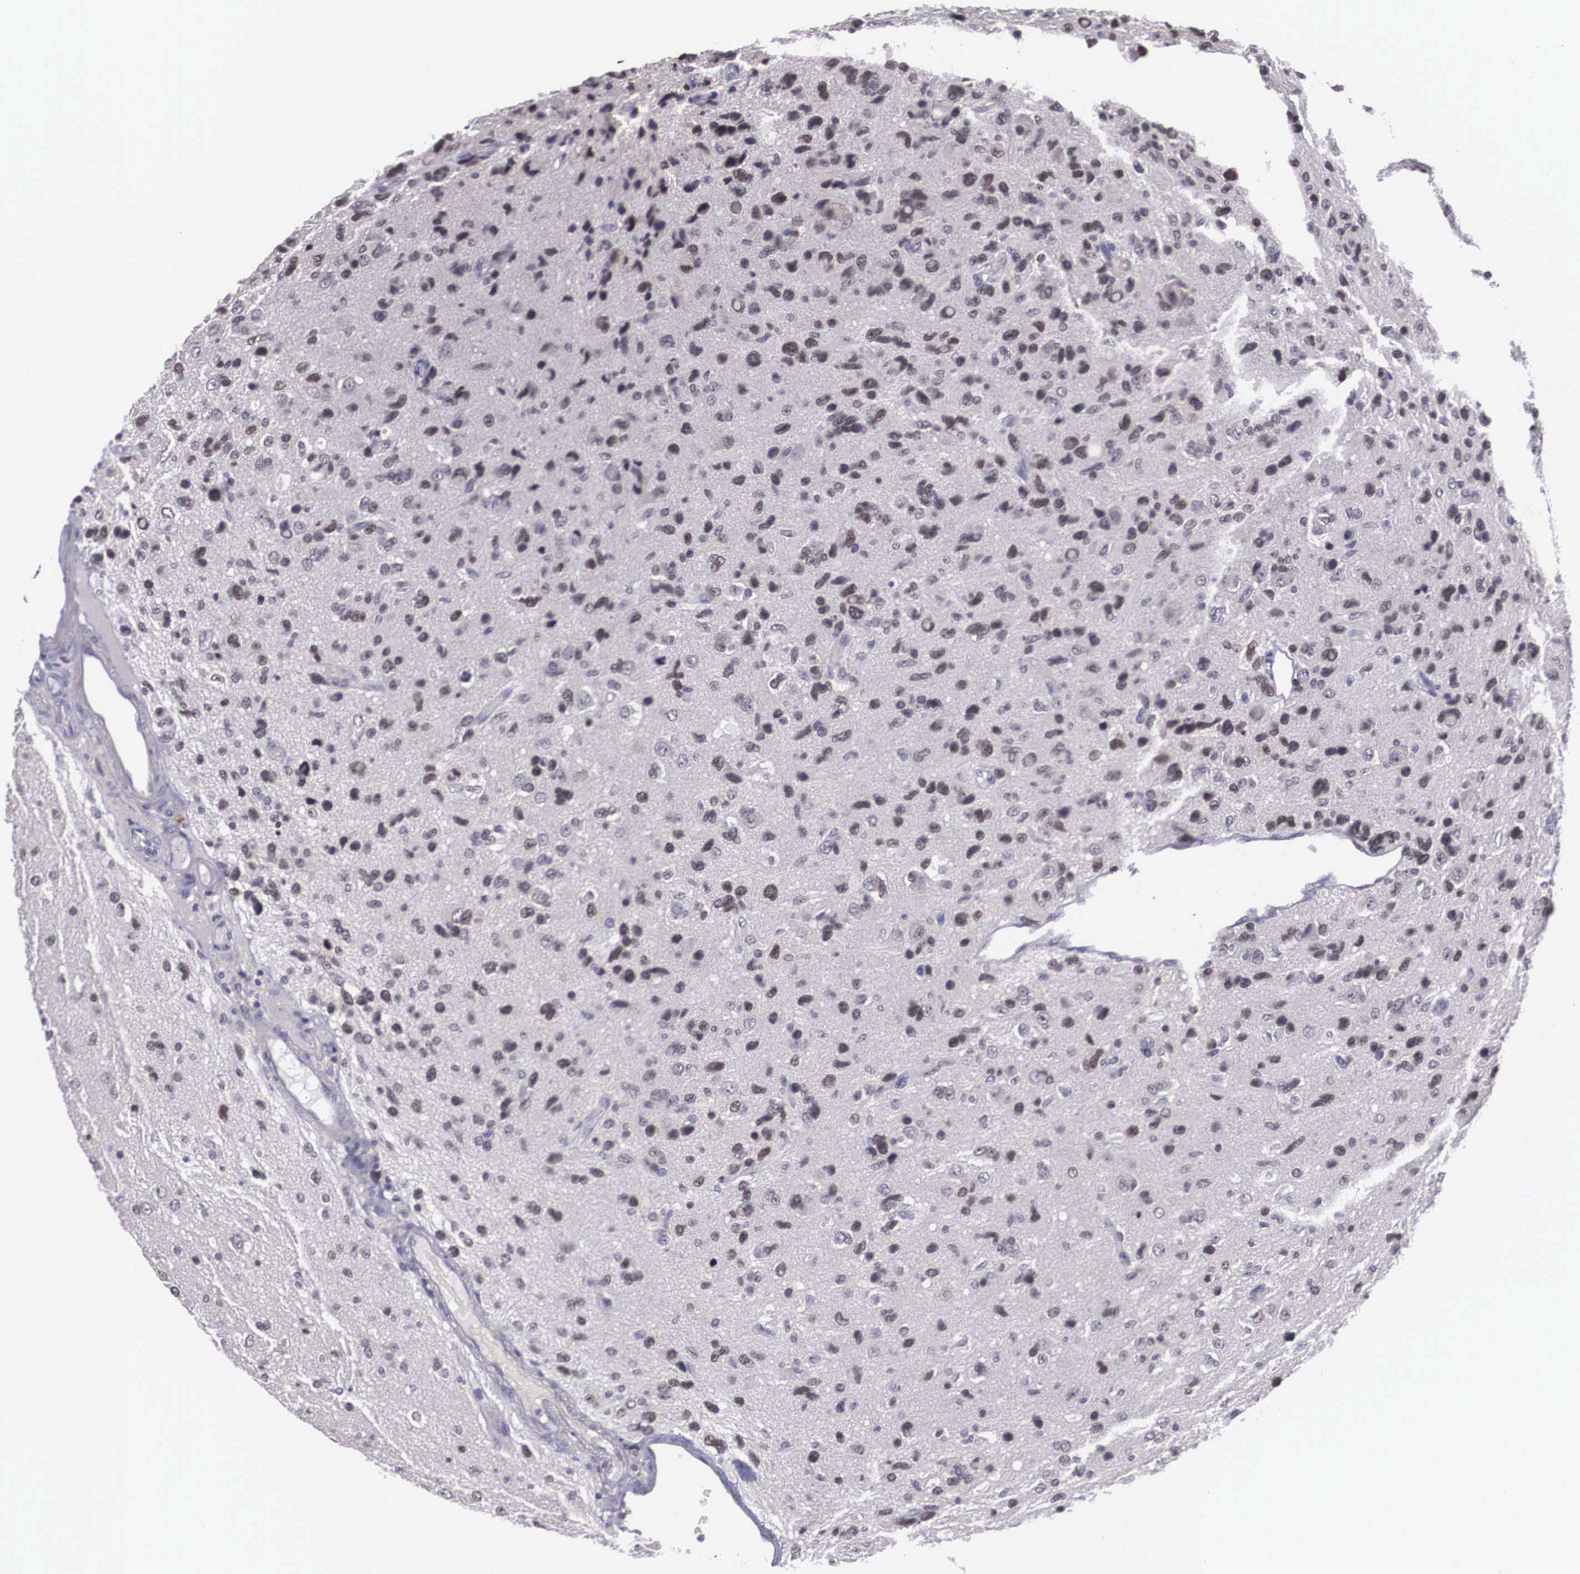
{"staining": {"intensity": "weak", "quantity": "<25%", "location": "nuclear"}, "tissue": "glioma", "cell_type": "Tumor cells", "image_type": "cancer", "snomed": [{"axis": "morphology", "description": "Glioma, malignant, High grade"}, {"axis": "topography", "description": "Brain"}], "caption": "There is no significant staining in tumor cells of glioma. Nuclei are stained in blue.", "gene": "ZNF275", "patient": {"sex": "male", "age": 77}}